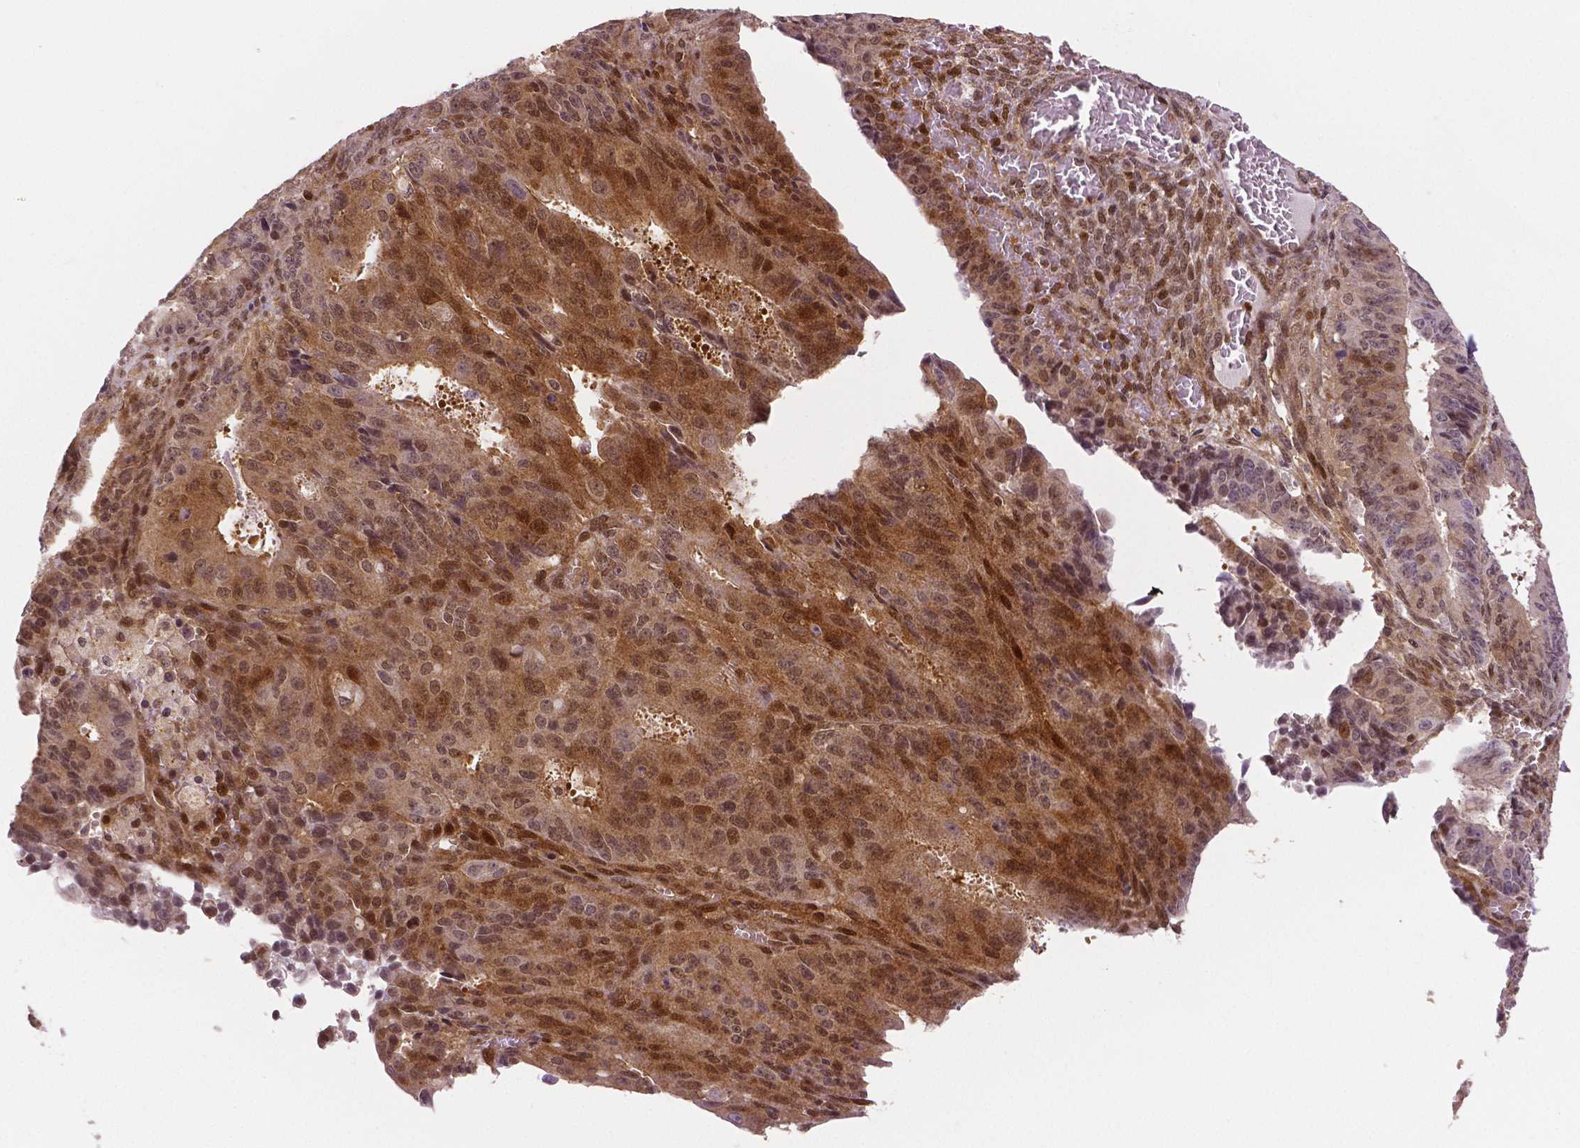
{"staining": {"intensity": "moderate", "quantity": ">75%", "location": "cytoplasmic/membranous,nuclear"}, "tissue": "ovarian cancer", "cell_type": "Tumor cells", "image_type": "cancer", "snomed": [{"axis": "morphology", "description": "Carcinoma, endometroid"}, {"axis": "topography", "description": "Ovary"}], "caption": "Ovarian endometroid carcinoma stained with immunohistochemistry (IHC) displays moderate cytoplasmic/membranous and nuclear staining in approximately >75% of tumor cells. (DAB (3,3'-diaminobenzidine) = brown stain, brightfield microscopy at high magnification).", "gene": "STAT3", "patient": {"sex": "female", "age": 42}}